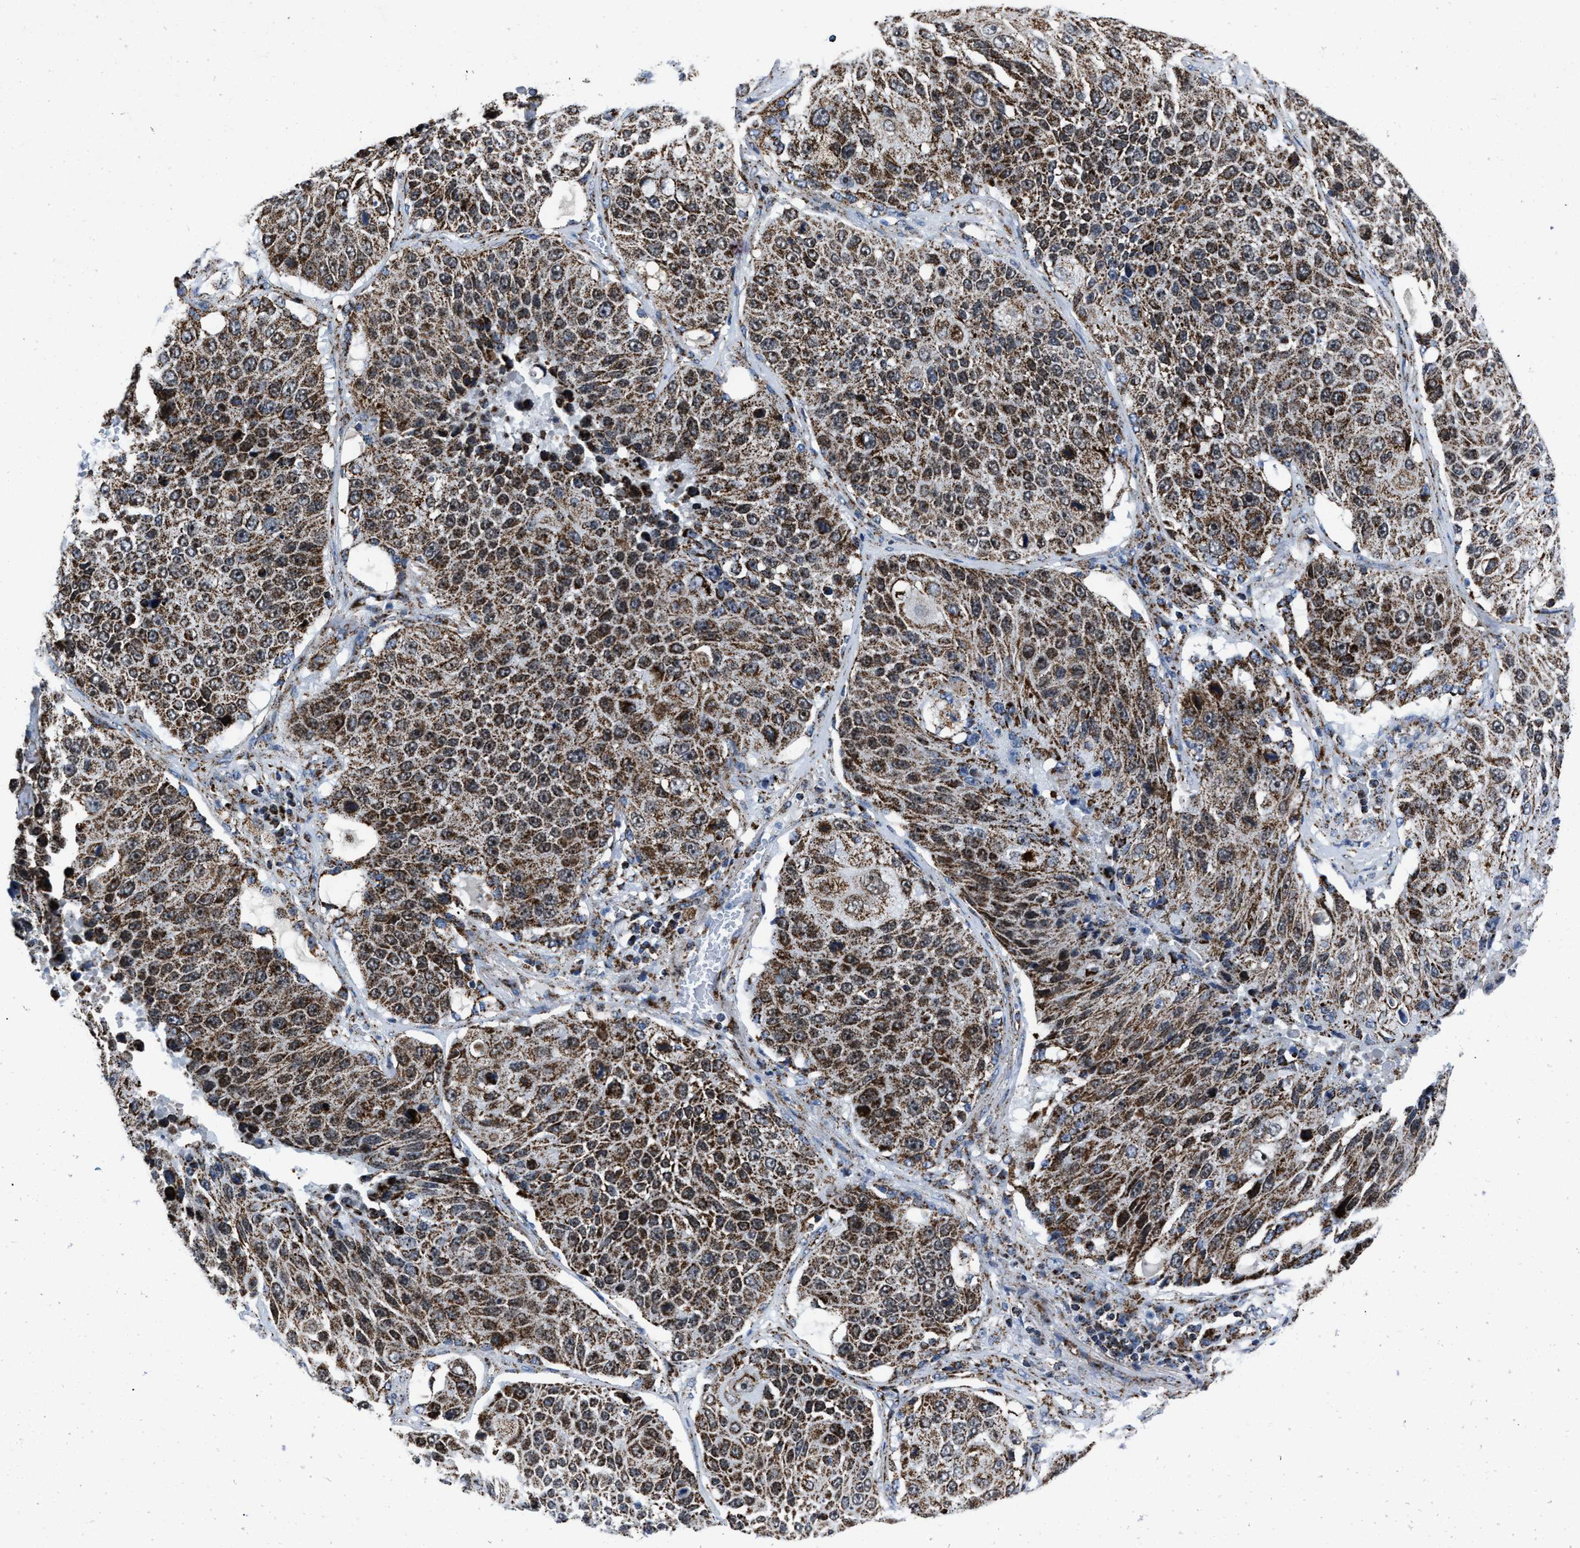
{"staining": {"intensity": "strong", "quantity": ">75%", "location": "cytoplasmic/membranous"}, "tissue": "lung cancer", "cell_type": "Tumor cells", "image_type": "cancer", "snomed": [{"axis": "morphology", "description": "Squamous cell carcinoma, NOS"}, {"axis": "topography", "description": "Lung"}], "caption": "Lung cancer (squamous cell carcinoma) tissue reveals strong cytoplasmic/membranous expression in about >75% of tumor cells, visualized by immunohistochemistry.", "gene": "NSD3", "patient": {"sex": "male", "age": 61}}